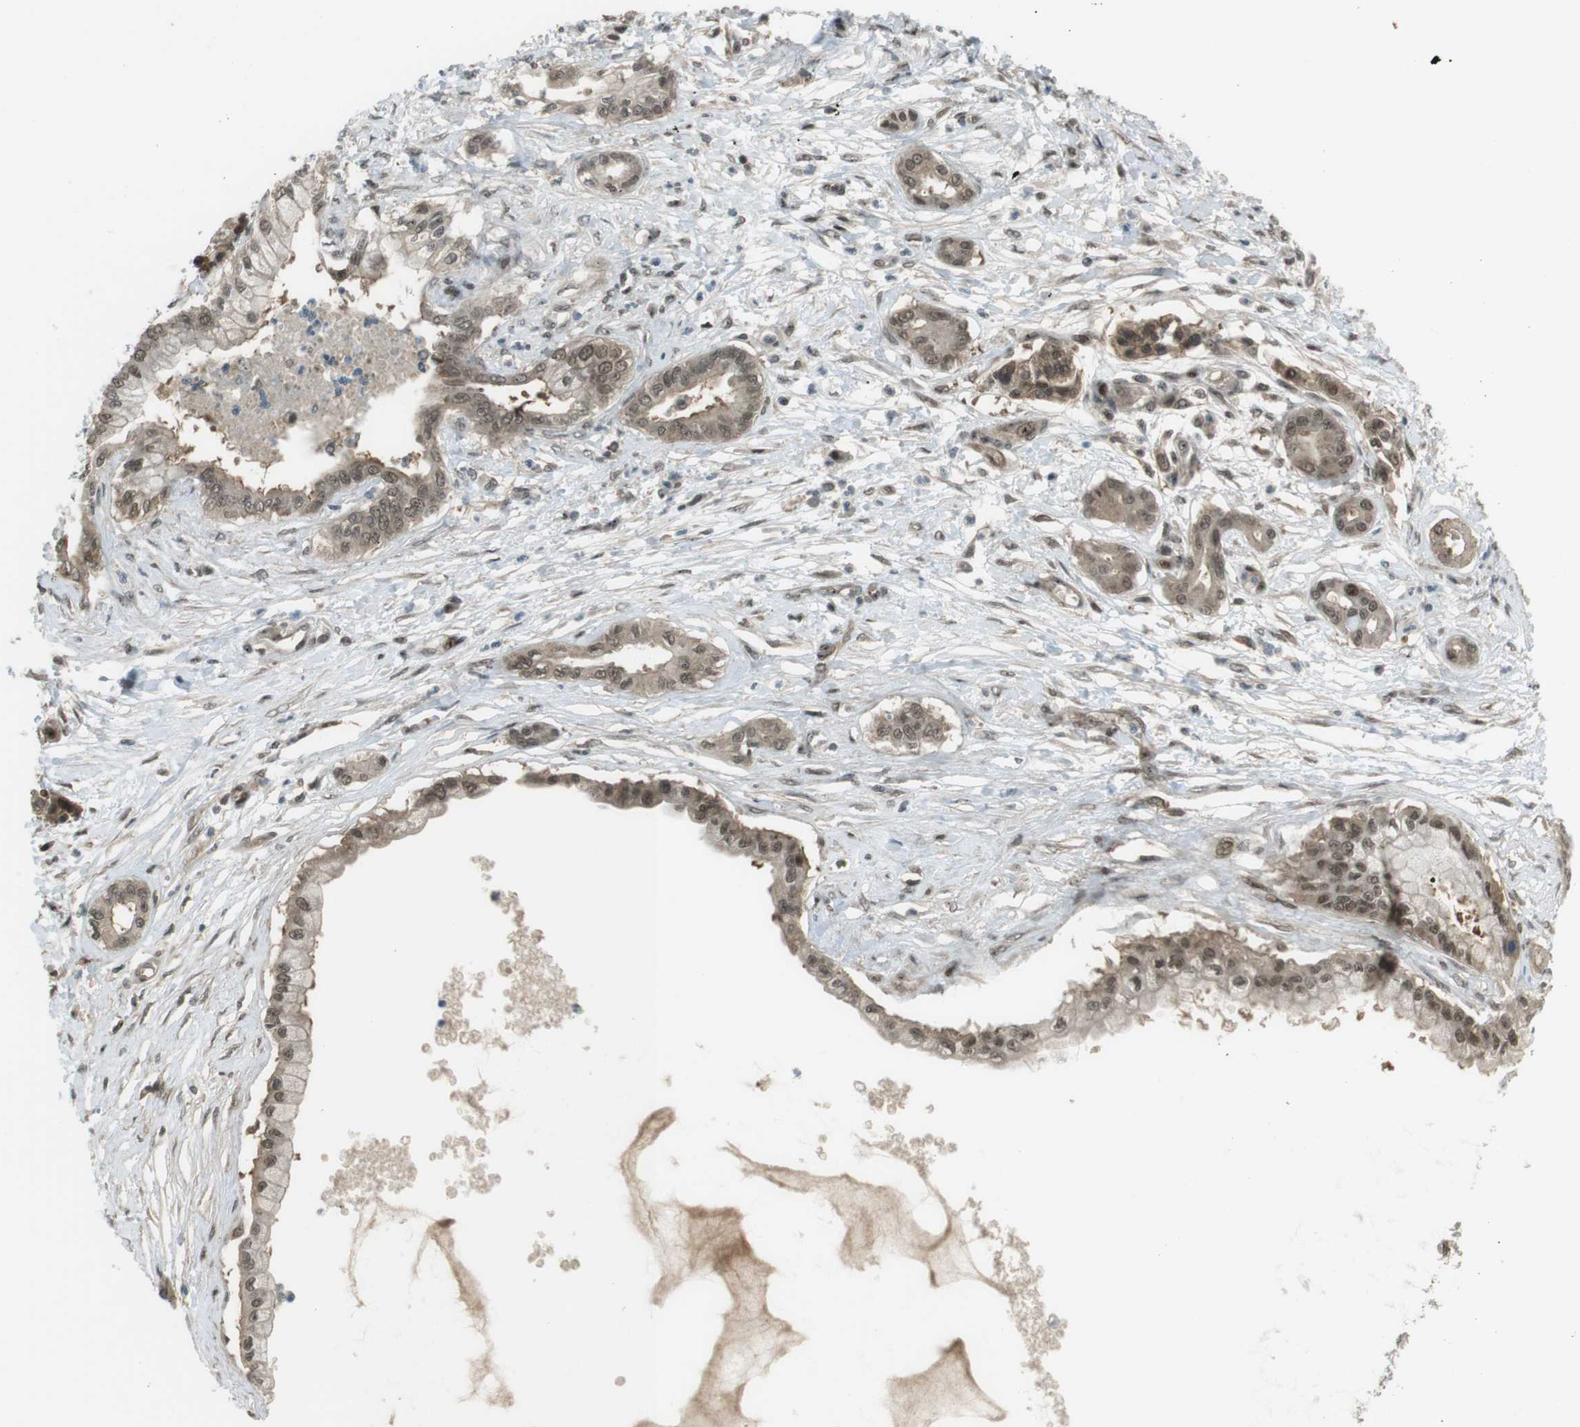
{"staining": {"intensity": "weak", "quantity": ">75%", "location": "cytoplasmic/membranous,nuclear"}, "tissue": "pancreatic cancer", "cell_type": "Tumor cells", "image_type": "cancer", "snomed": [{"axis": "morphology", "description": "Adenocarcinoma, NOS"}, {"axis": "topography", "description": "Pancreas"}], "caption": "Adenocarcinoma (pancreatic) stained with immunohistochemistry demonstrates weak cytoplasmic/membranous and nuclear expression in about >75% of tumor cells.", "gene": "SLITRK5", "patient": {"sex": "male", "age": 56}}